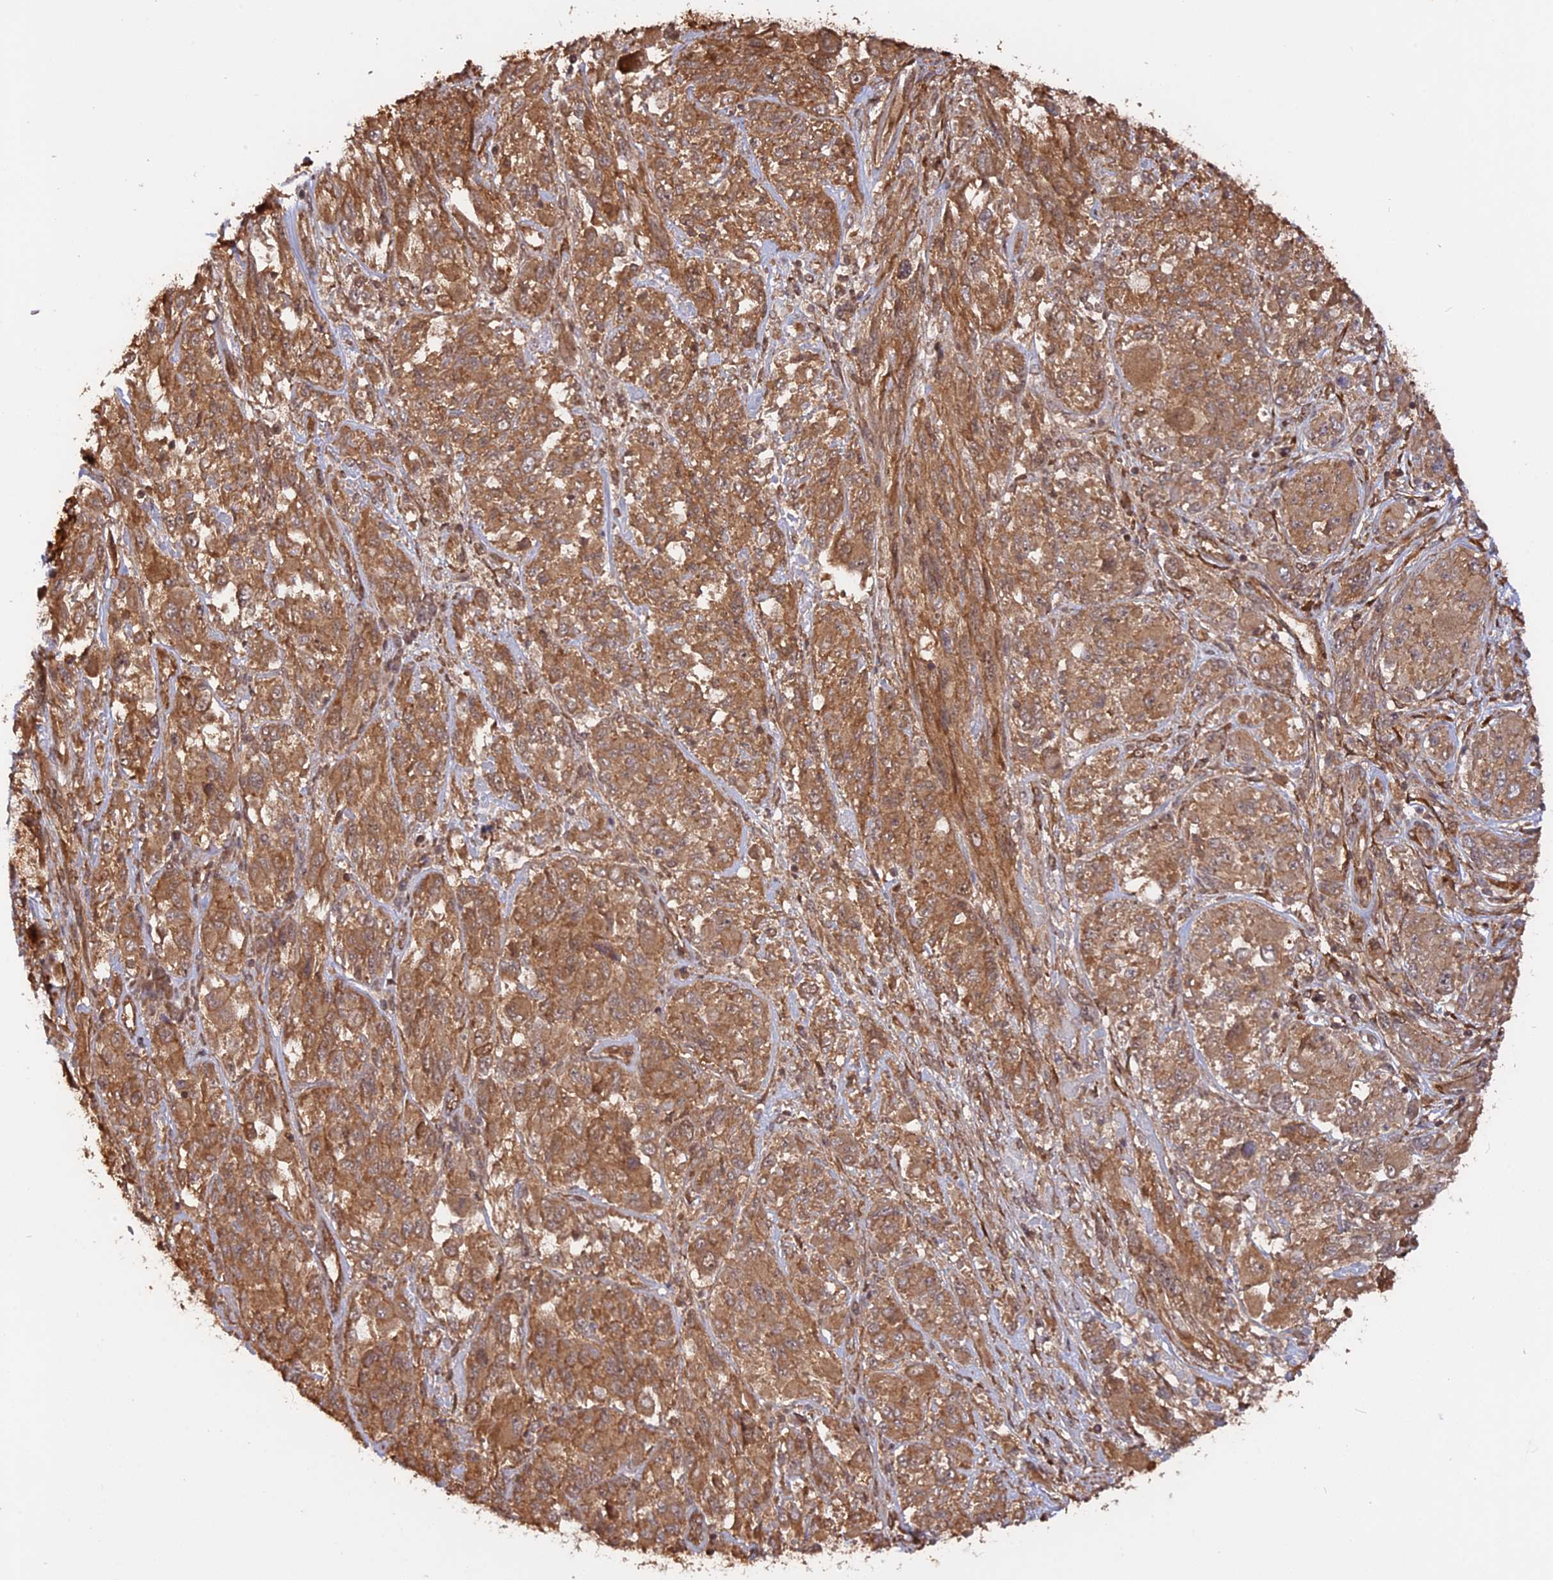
{"staining": {"intensity": "moderate", "quantity": ">75%", "location": "cytoplasmic/membranous"}, "tissue": "melanoma", "cell_type": "Tumor cells", "image_type": "cancer", "snomed": [{"axis": "morphology", "description": "Malignant melanoma, NOS"}, {"axis": "topography", "description": "Skin"}], "caption": "Immunohistochemistry (IHC) (DAB (3,3'-diaminobenzidine)) staining of human malignant melanoma shows moderate cytoplasmic/membranous protein positivity in about >75% of tumor cells.", "gene": "CCDC174", "patient": {"sex": "female", "age": 91}}